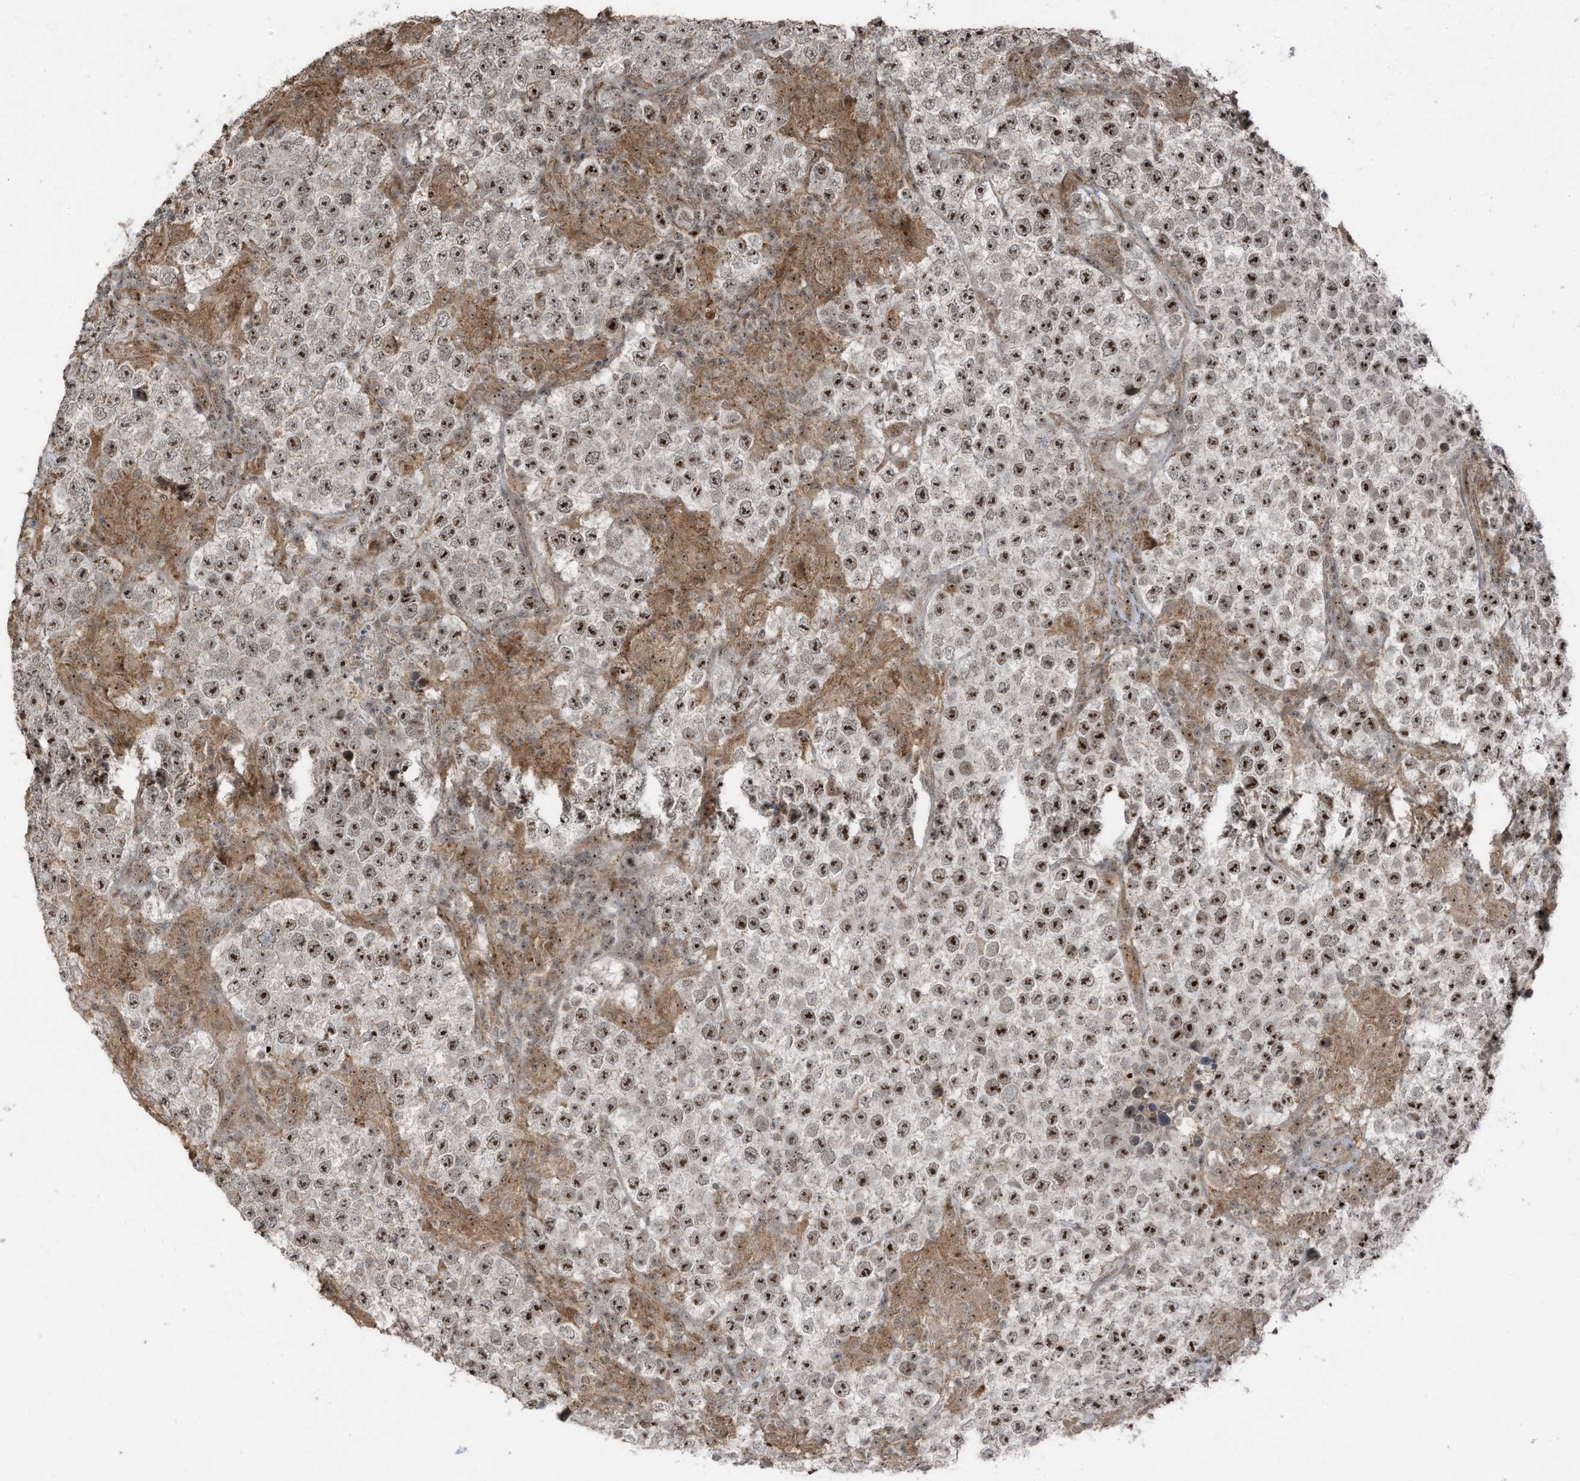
{"staining": {"intensity": "strong", "quantity": ">75%", "location": "nuclear"}, "tissue": "testis cancer", "cell_type": "Tumor cells", "image_type": "cancer", "snomed": [{"axis": "morphology", "description": "Normal tissue, NOS"}, {"axis": "morphology", "description": "Urothelial carcinoma, High grade"}, {"axis": "morphology", "description": "Seminoma, NOS"}, {"axis": "morphology", "description": "Carcinoma, Embryonal, NOS"}, {"axis": "topography", "description": "Urinary bladder"}, {"axis": "topography", "description": "Testis"}], "caption": "Protein staining of testis cancer tissue exhibits strong nuclear staining in approximately >75% of tumor cells.", "gene": "UTP3", "patient": {"sex": "male", "age": 41}}